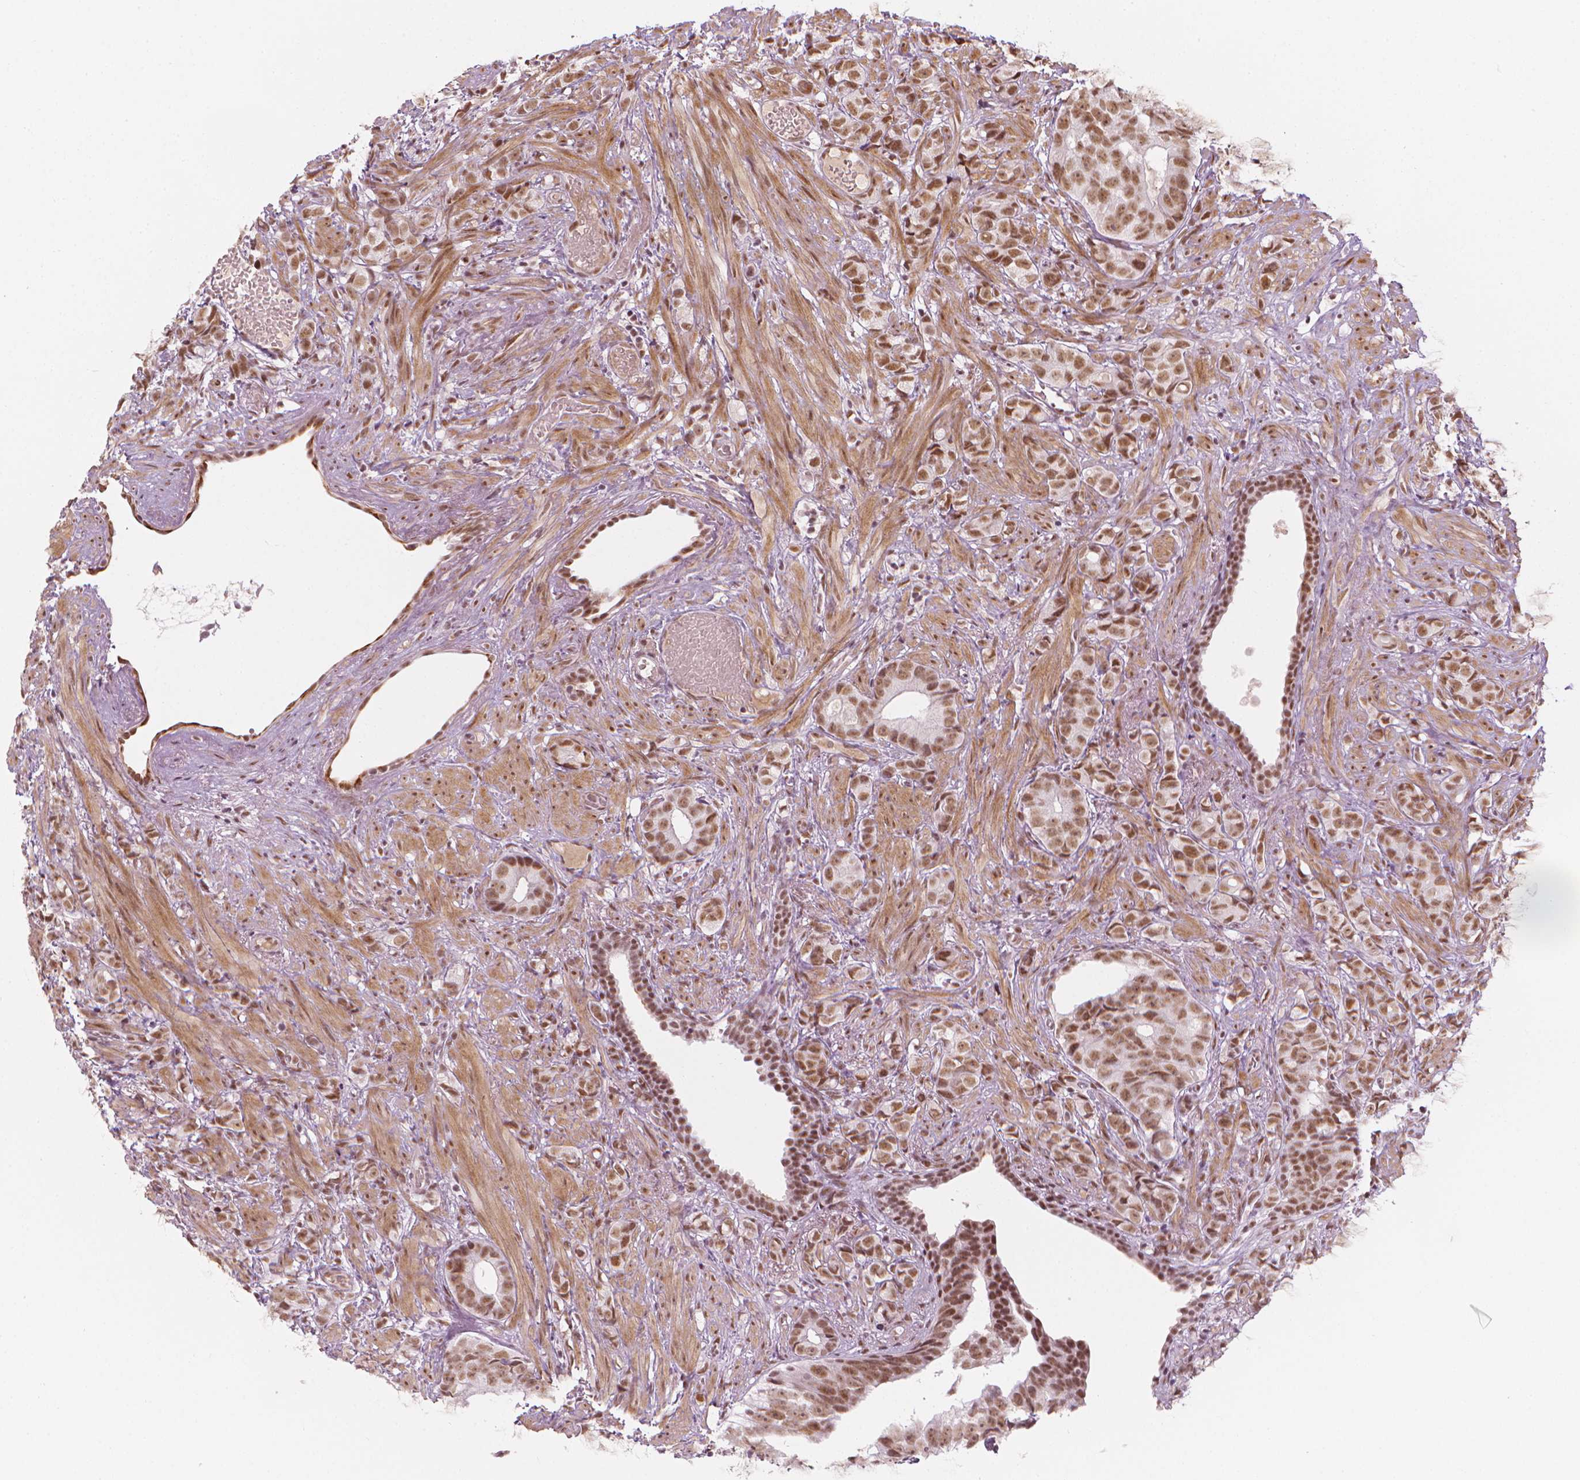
{"staining": {"intensity": "moderate", "quantity": ">75%", "location": "nuclear"}, "tissue": "prostate cancer", "cell_type": "Tumor cells", "image_type": "cancer", "snomed": [{"axis": "morphology", "description": "Adenocarcinoma, High grade"}, {"axis": "topography", "description": "Prostate"}], "caption": "Brown immunohistochemical staining in human prostate cancer demonstrates moderate nuclear expression in about >75% of tumor cells.", "gene": "ELF2", "patient": {"sex": "male", "age": 81}}